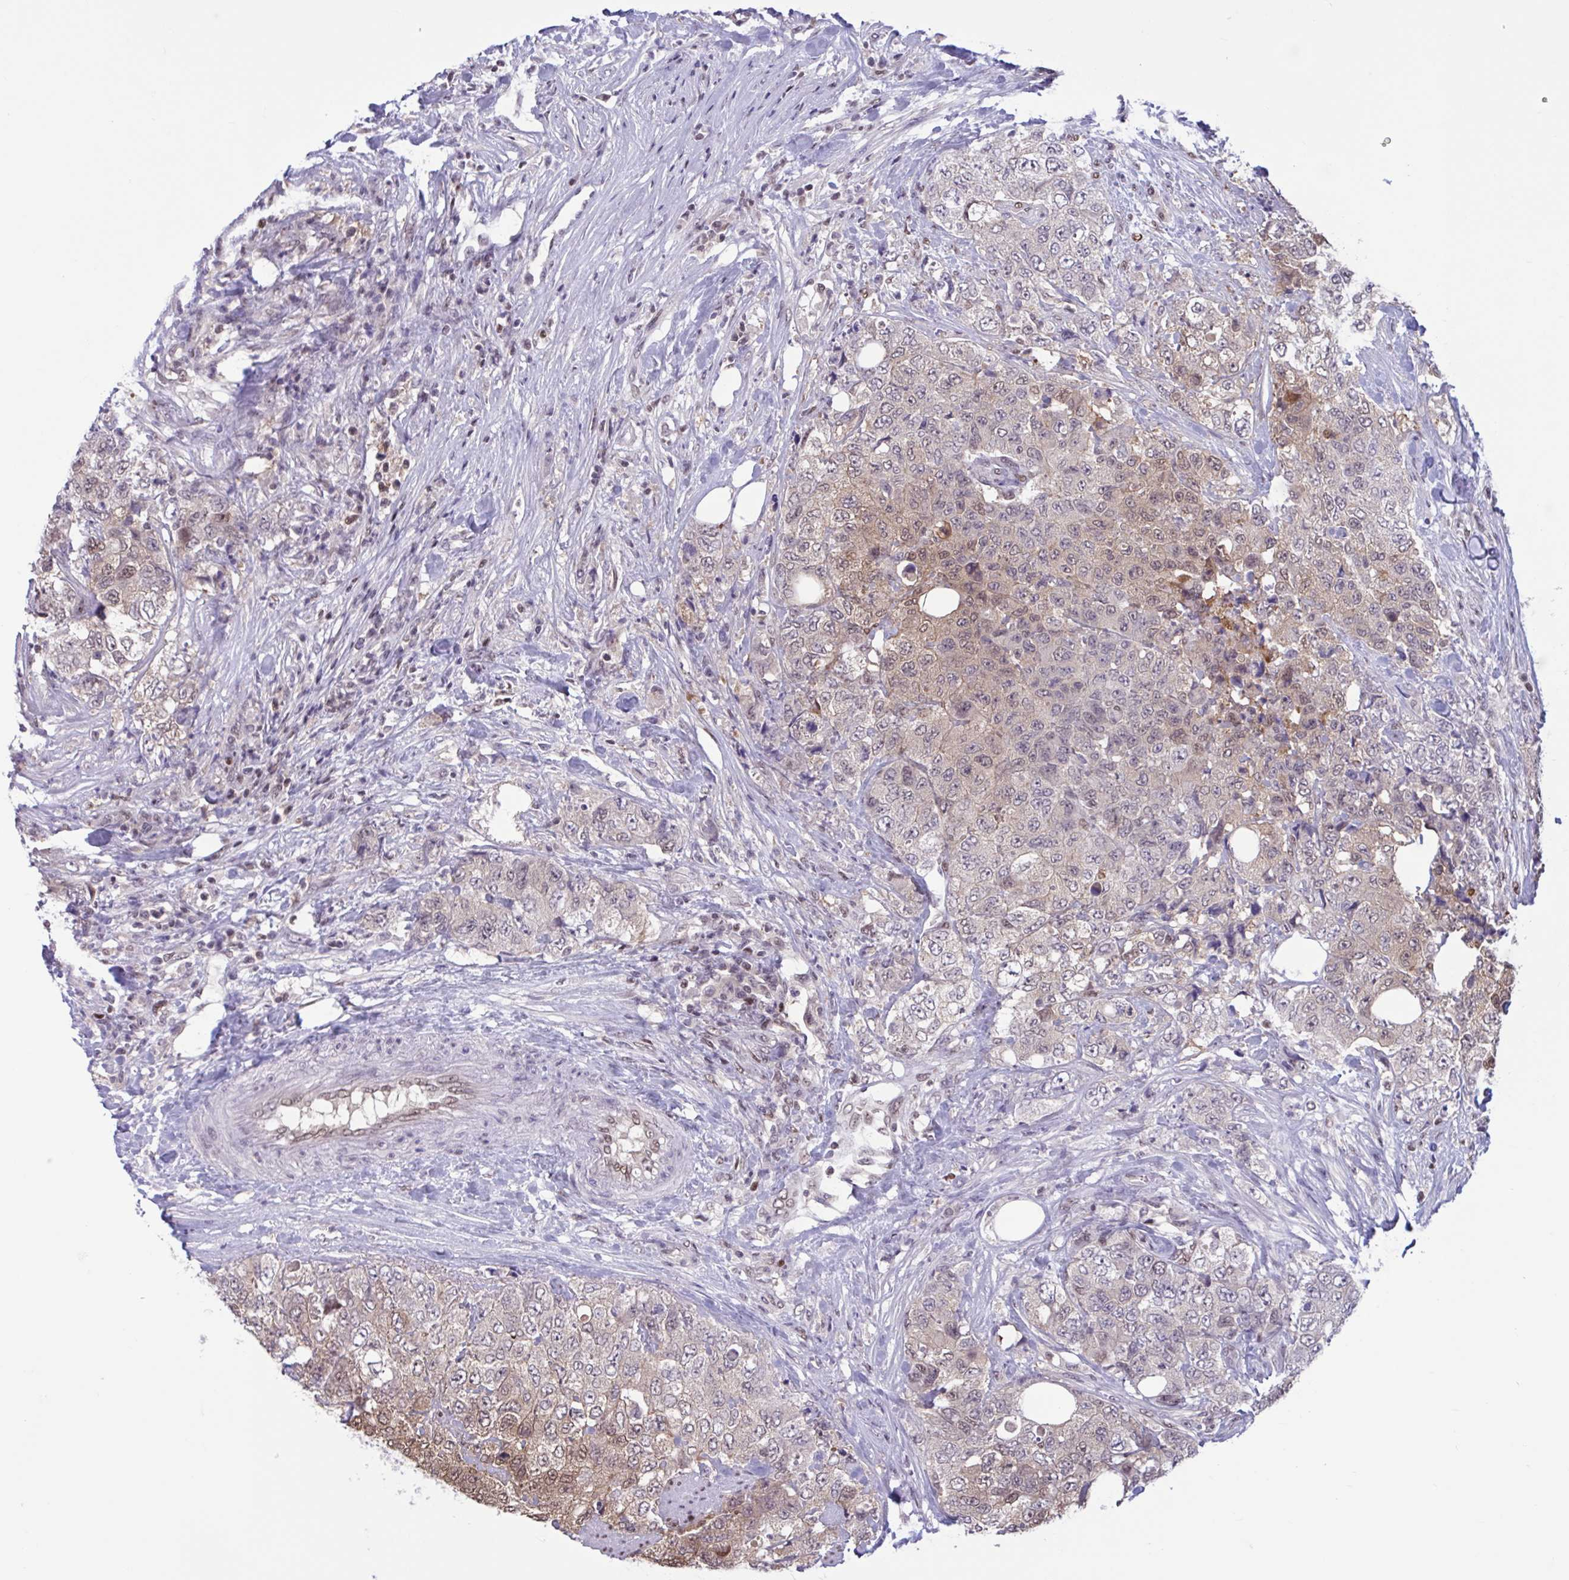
{"staining": {"intensity": "weak", "quantity": "25%-75%", "location": "cytoplasmic/membranous,nuclear"}, "tissue": "urothelial cancer", "cell_type": "Tumor cells", "image_type": "cancer", "snomed": [{"axis": "morphology", "description": "Urothelial carcinoma, High grade"}, {"axis": "topography", "description": "Urinary bladder"}], "caption": "IHC of human urothelial carcinoma (high-grade) shows low levels of weak cytoplasmic/membranous and nuclear staining in approximately 25%-75% of tumor cells.", "gene": "RBL1", "patient": {"sex": "female", "age": 78}}